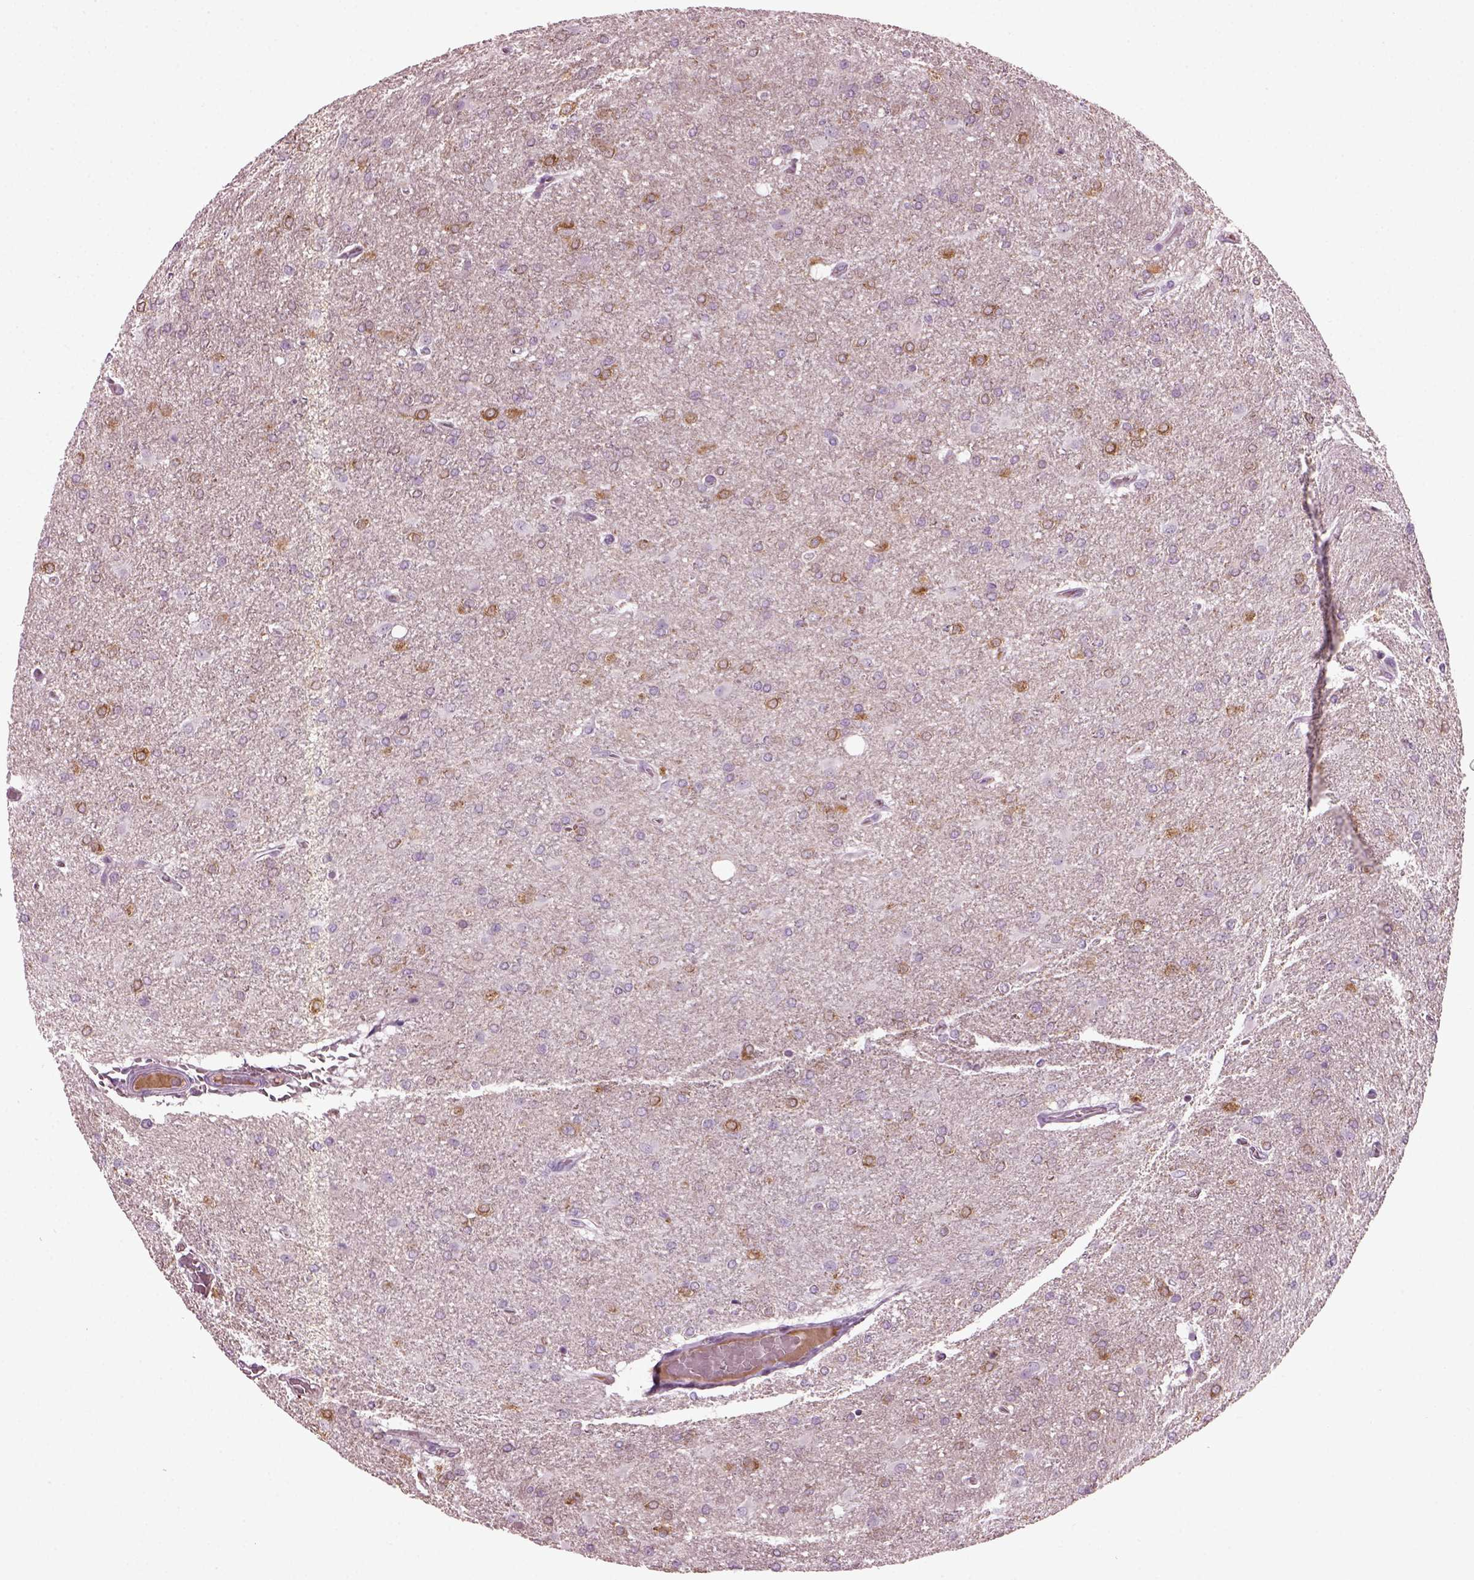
{"staining": {"intensity": "moderate", "quantity": "<25%", "location": "cytoplasmic/membranous"}, "tissue": "glioma", "cell_type": "Tumor cells", "image_type": "cancer", "snomed": [{"axis": "morphology", "description": "Glioma, malignant, High grade"}, {"axis": "topography", "description": "Cerebral cortex"}], "caption": "Immunohistochemical staining of glioma demonstrates low levels of moderate cytoplasmic/membranous protein expression in about <25% of tumor cells. Immunohistochemistry (ihc) stains the protein in brown and the nuclei are stained blue.", "gene": "DPYSL5", "patient": {"sex": "male", "age": 70}}